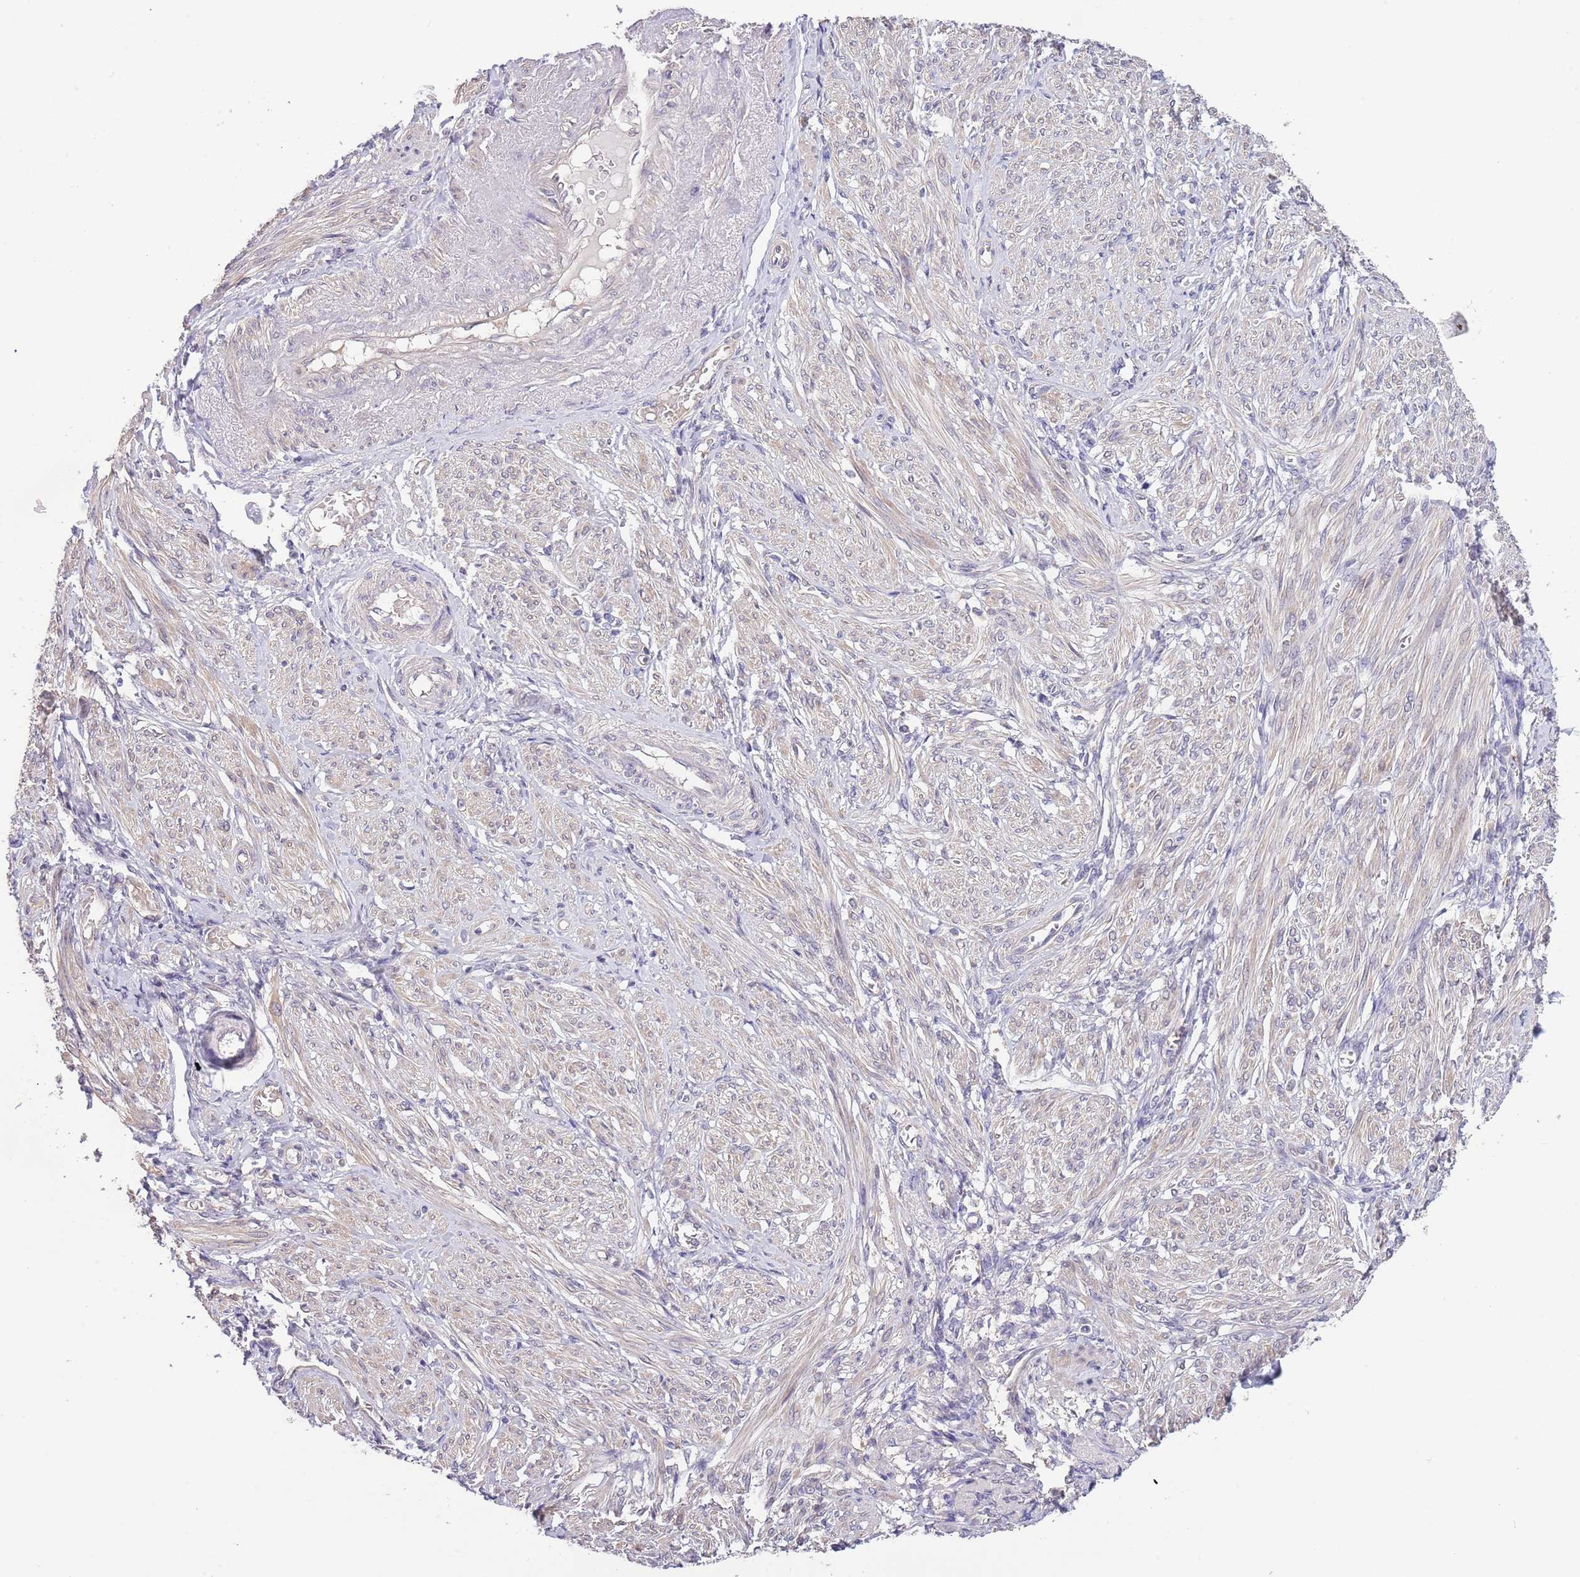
{"staining": {"intensity": "weak", "quantity": "25%-75%", "location": "cytoplasmic/membranous"}, "tissue": "smooth muscle", "cell_type": "Smooth muscle cells", "image_type": "normal", "snomed": [{"axis": "morphology", "description": "Normal tissue, NOS"}, {"axis": "topography", "description": "Smooth muscle"}], "caption": "IHC (DAB) staining of normal smooth muscle shows weak cytoplasmic/membranous protein expression in approximately 25%-75% of smooth muscle cells.", "gene": "LIPJ", "patient": {"sex": "female", "age": 39}}